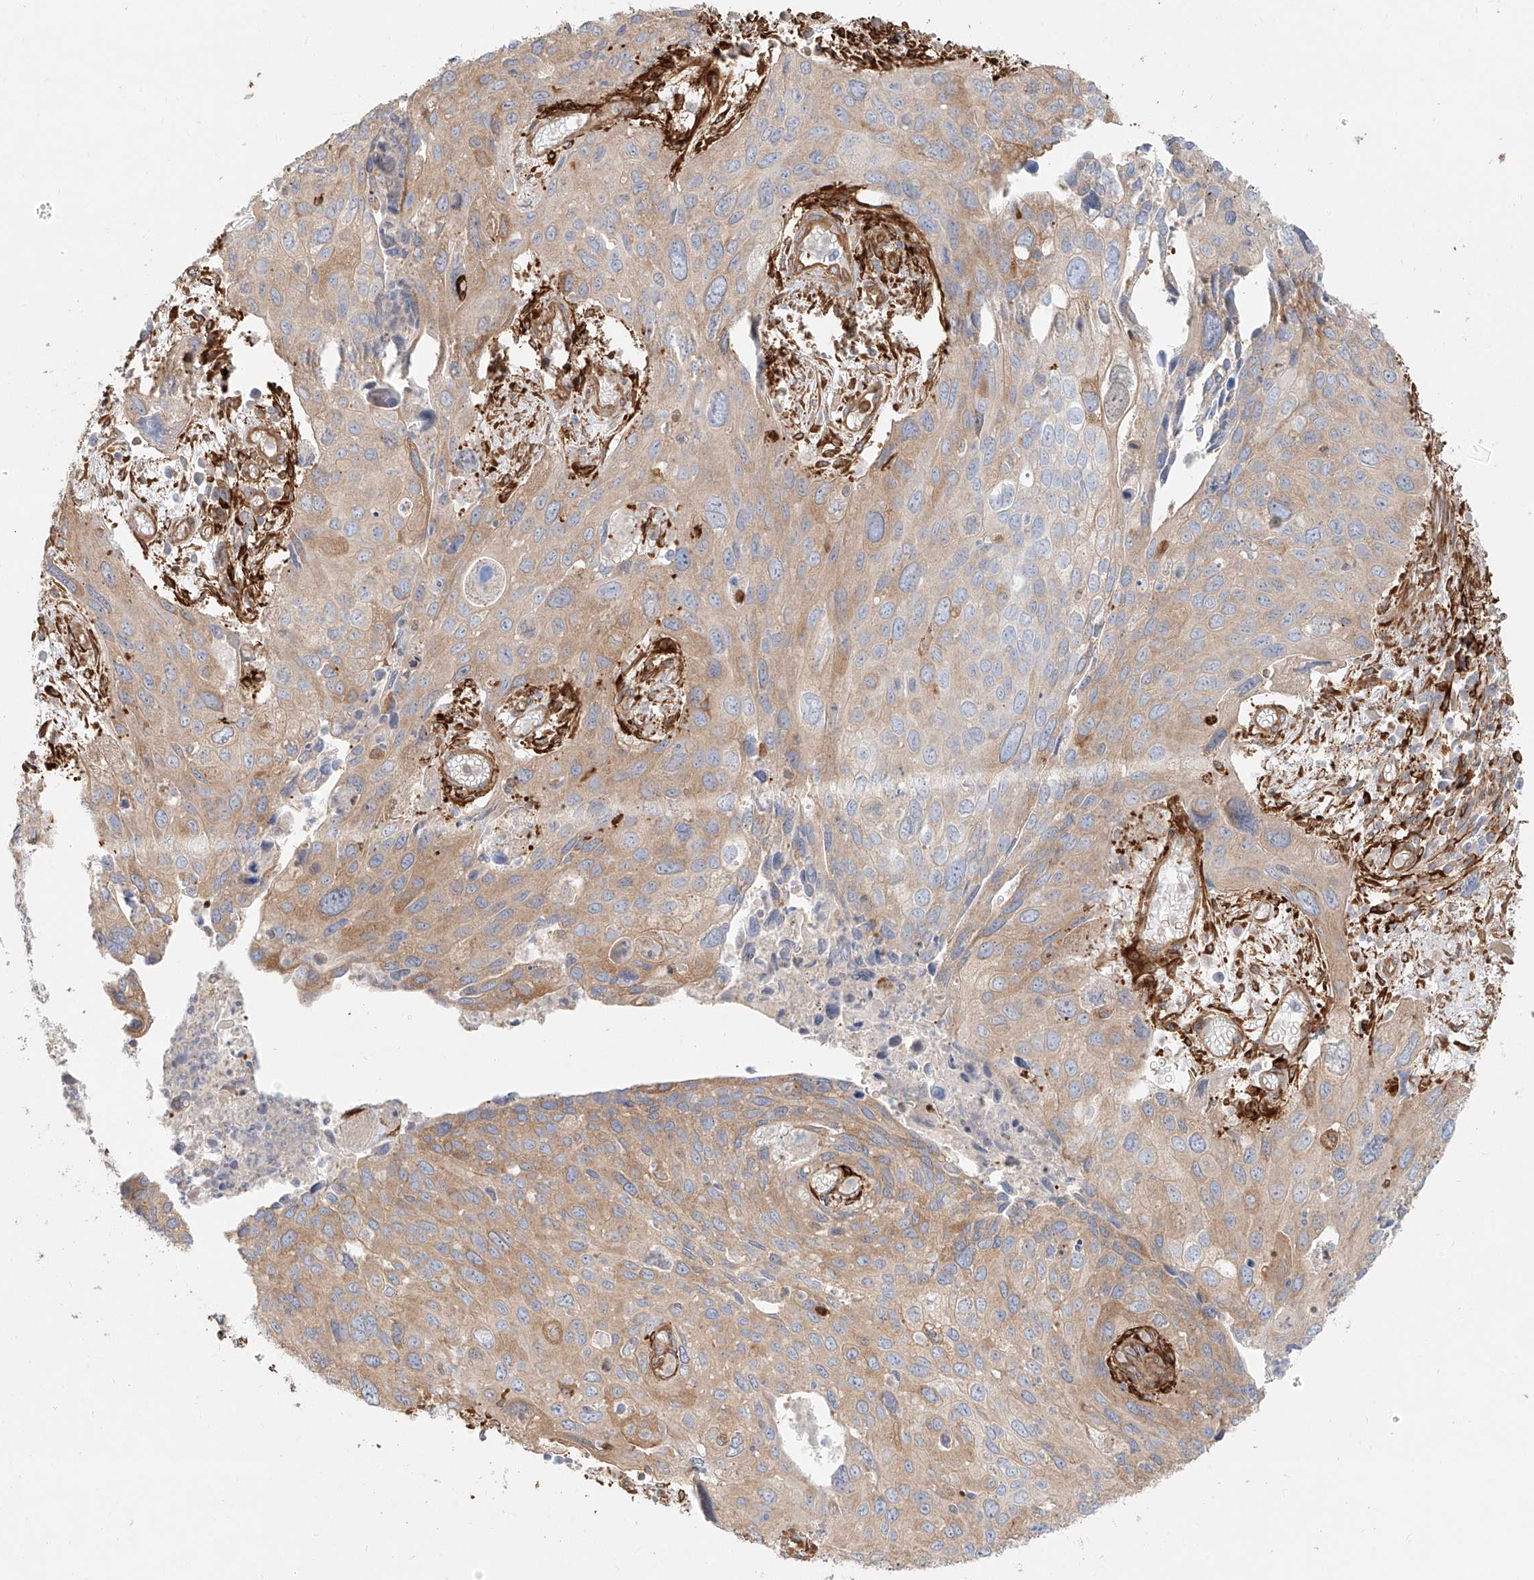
{"staining": {"intensity": "weak", "quantity": "25%-75%", "location": "cytoplasmic/membranous"}, "tissue": "cervical cancer", "cell_type": "Tumor cells", "image_type": "cancer", "snomed": [{"axis": "morphology", "description": "Squamous cell carcinoma, NOS"}, {"axis": "topography", "description": "Cervix"}], "caption": "The photomicrograph demonstrates staining of squamous cell carcinoma (cervical), revealing weak cytoplasmic/membranous protein staining (brown color) within tumor cells.", "gene": "SNX9", "patient": {"sex": "female", "age": 55}}